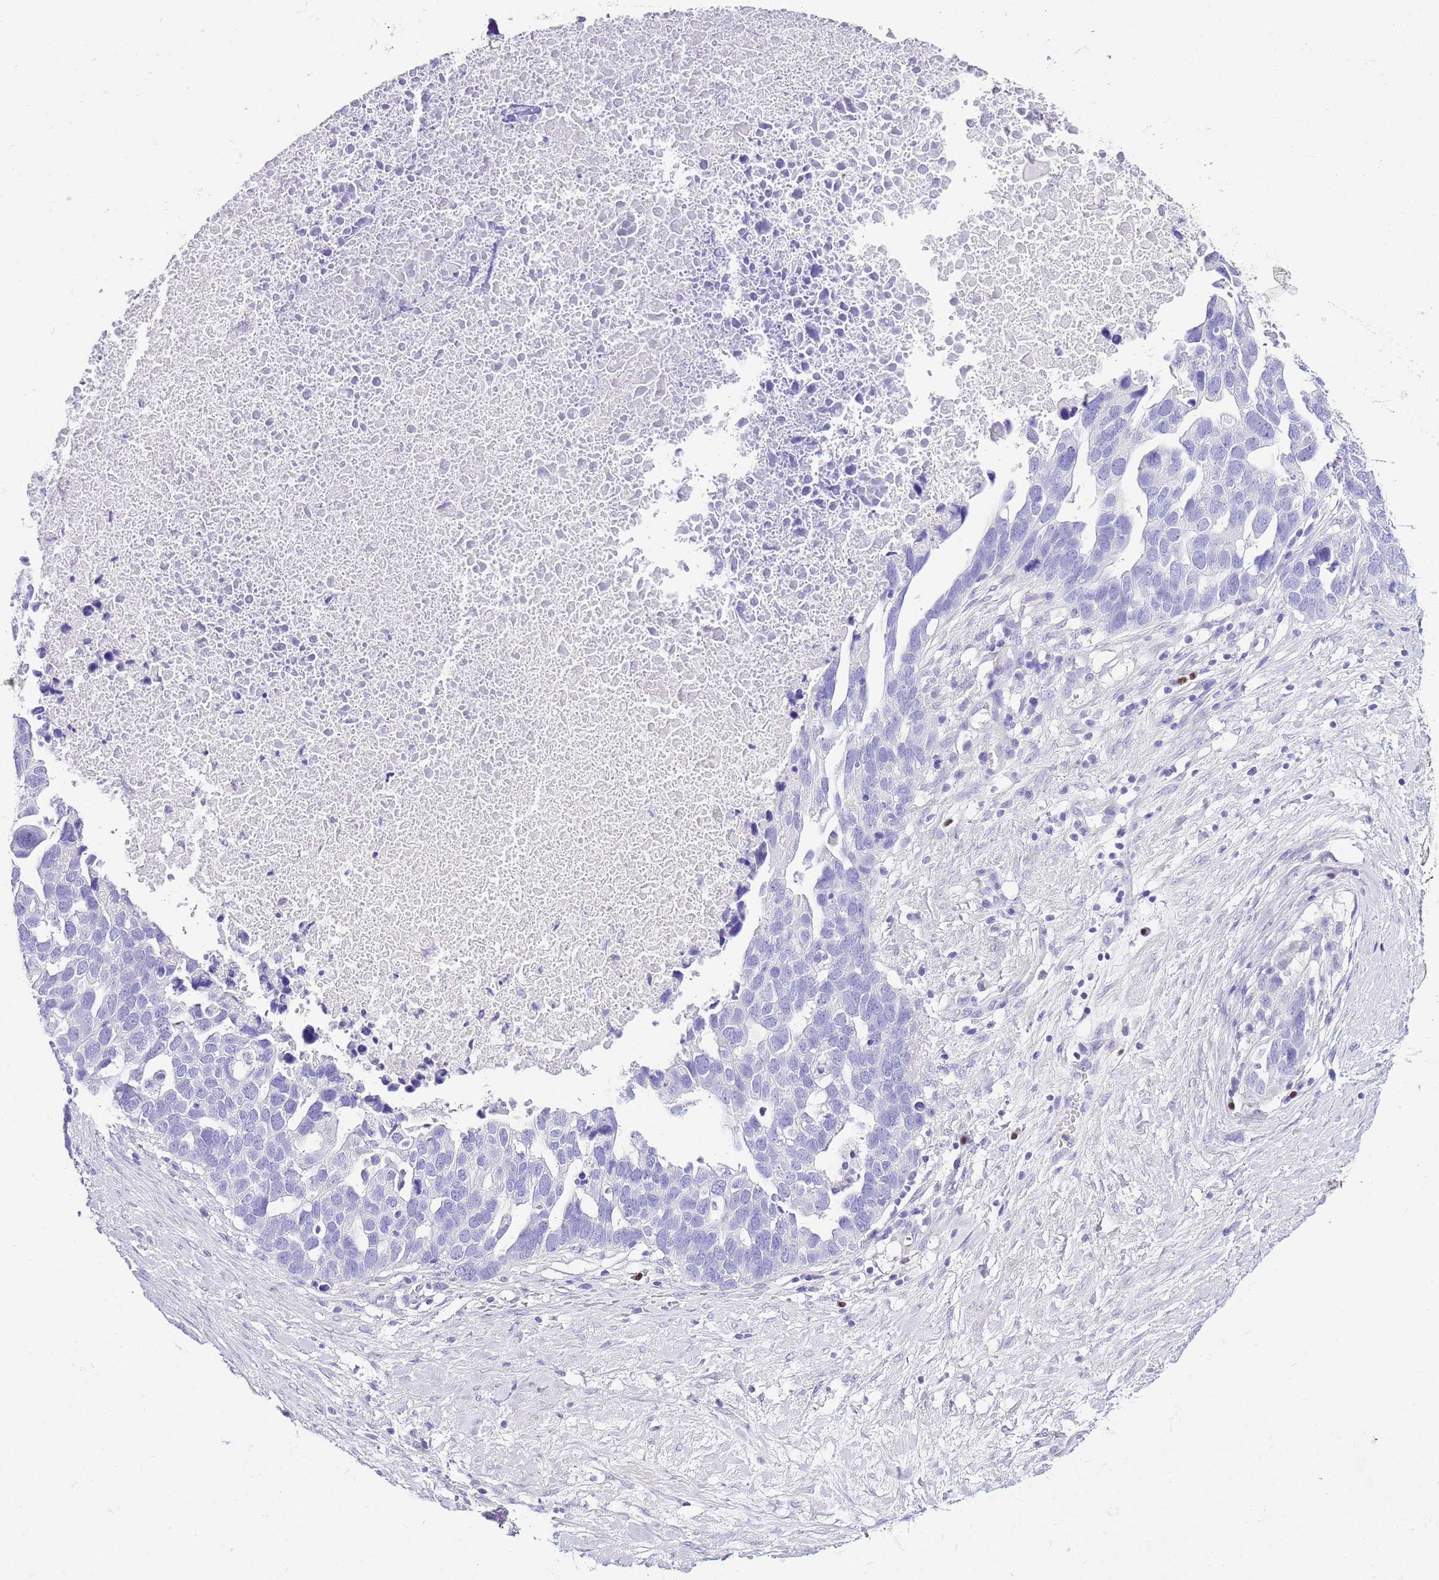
{"staining": {"intensity": "negative", "quantity": "none", "location": "none"}, "tissue": "ovarian cancer", "cell_type": "Tumor cells", "image_type": "cancer", "snomed": [{"axis": "morphology", "description": "Cystadenocarcinoma, serous, NOS"}, {"axis": "topography", "description": "Ovary"}], "caption": "This is an immunohistochemistry image of human ovarian serous cystadenocarcinoma. There is no positivity in tumor cells.", "gene": "BHLHA15", "patient": {"sex": "female", "age": 54}}